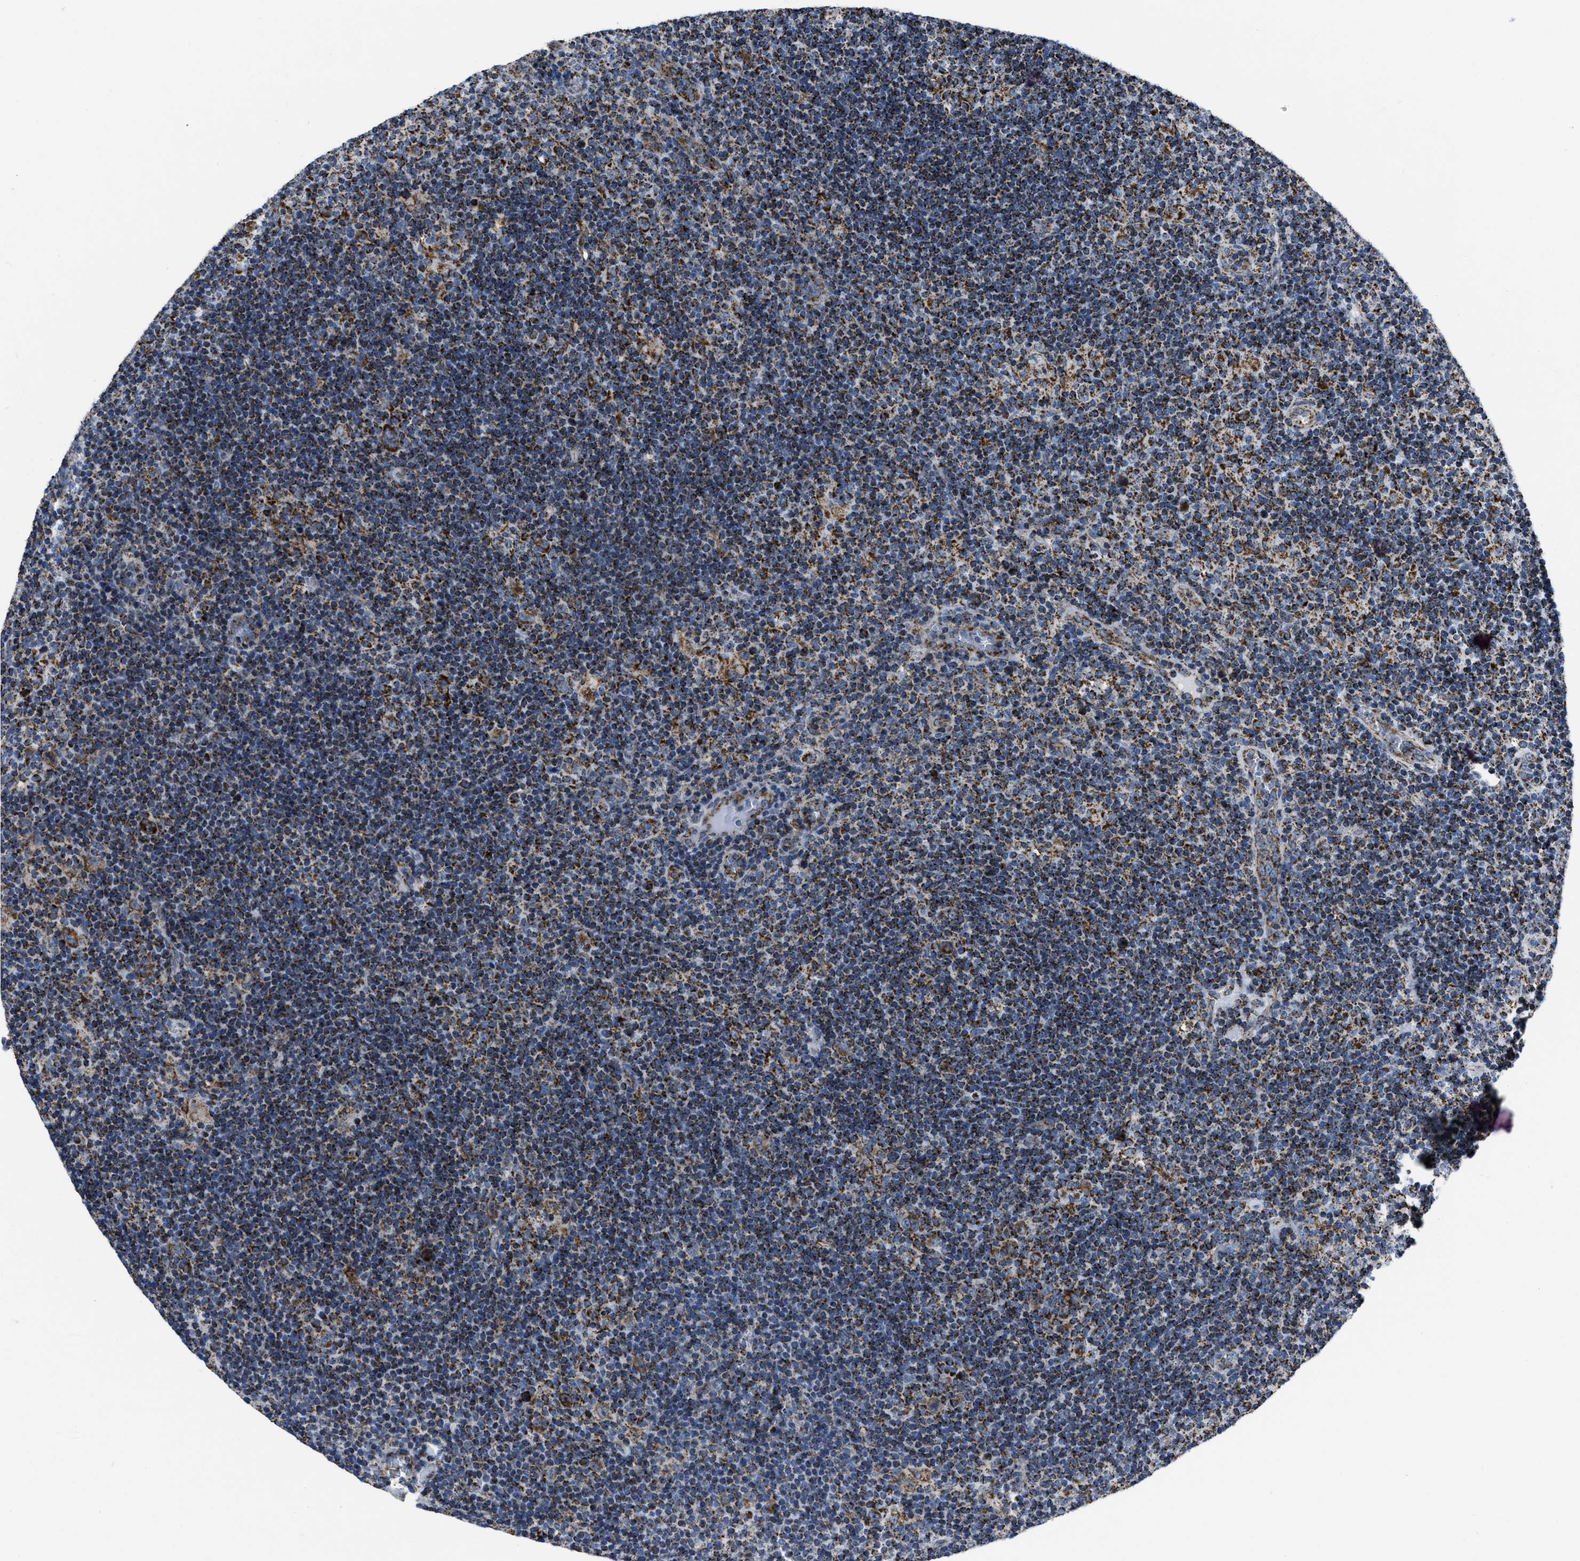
{"staining": {"intensity": "strong", "quantity": ">75%", "location": "cytoplasmic/membranous"}, "tissue": "lymphoma", "cell_type": "Tumor cells", "image_type": "cancer", "snomed": [{"axis": "morphology", "description": "Hodgkin's disease, NOS"}, {"axis": "topography", "description": "Lymph node"}], "caption": "The immunohistochemical stain labels strong cytoplasmic/membranous expression in tumor cells of Hodgkin's disease tissue.", "gene": "NSD3", "patient": {"sex": "female", "age": 57}}